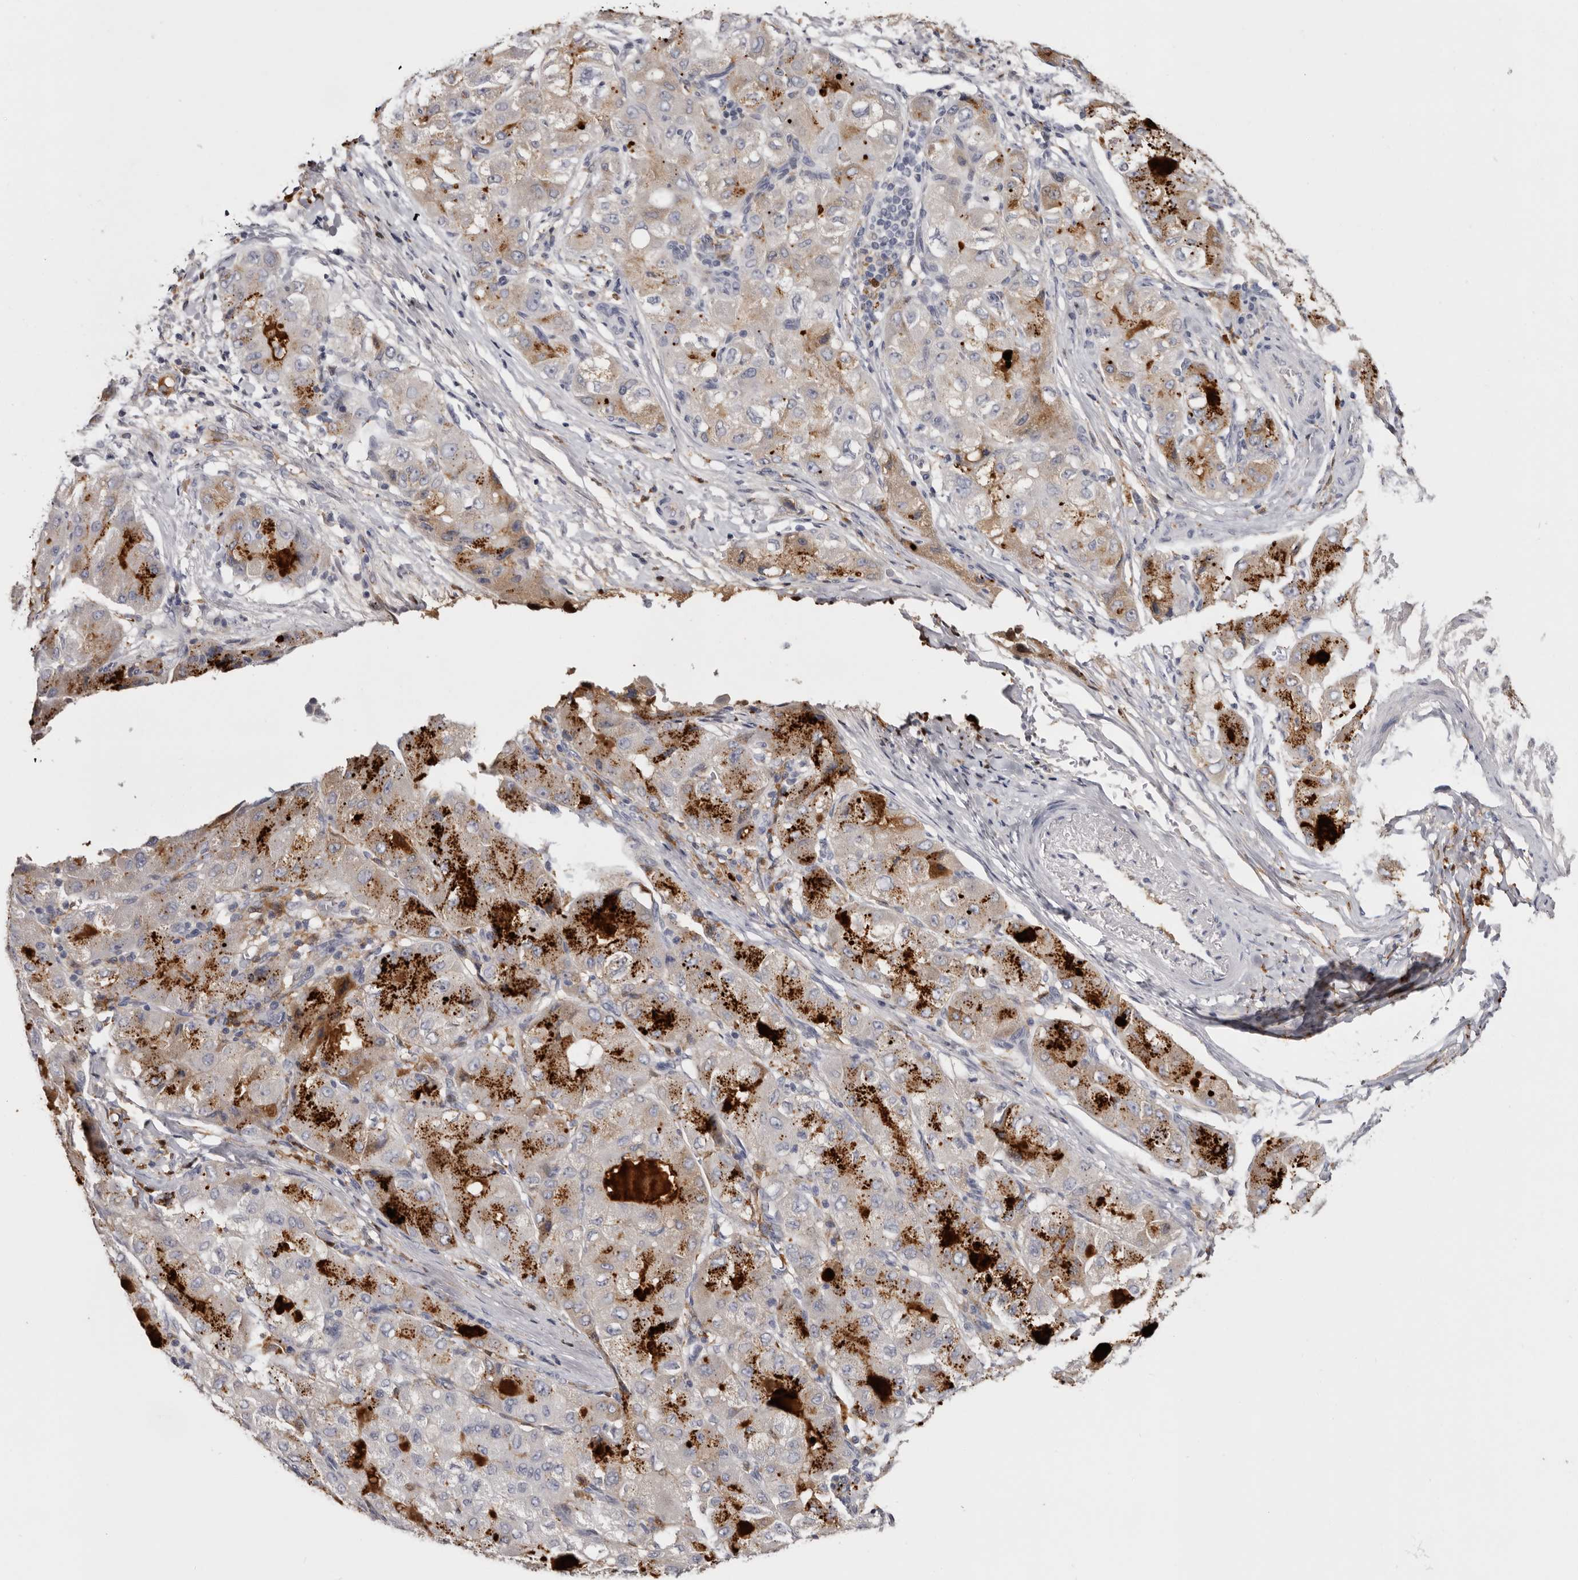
{"staining": {"intensity": "moderate", "quantity": "25%-75%", "location": "cytoplasmic/membranous"}, "tissue": "liver cancer", "cell_type": "Tumor cells", "image_type": "cancer", "snomed": [{"axis": "morphology", "description": "Carcinoma, Hepatocellular, NOS"}, {"axis": "topography", "description": "Liver"}], "caption": "Brown immunohistochemical staining in liver cancer shows moderate cytoplasmic/membranous staining in approximately 25%-75% of tumor cells.", "gene": "KLHL38", "patient": {"sex": "male", "age": 80}}